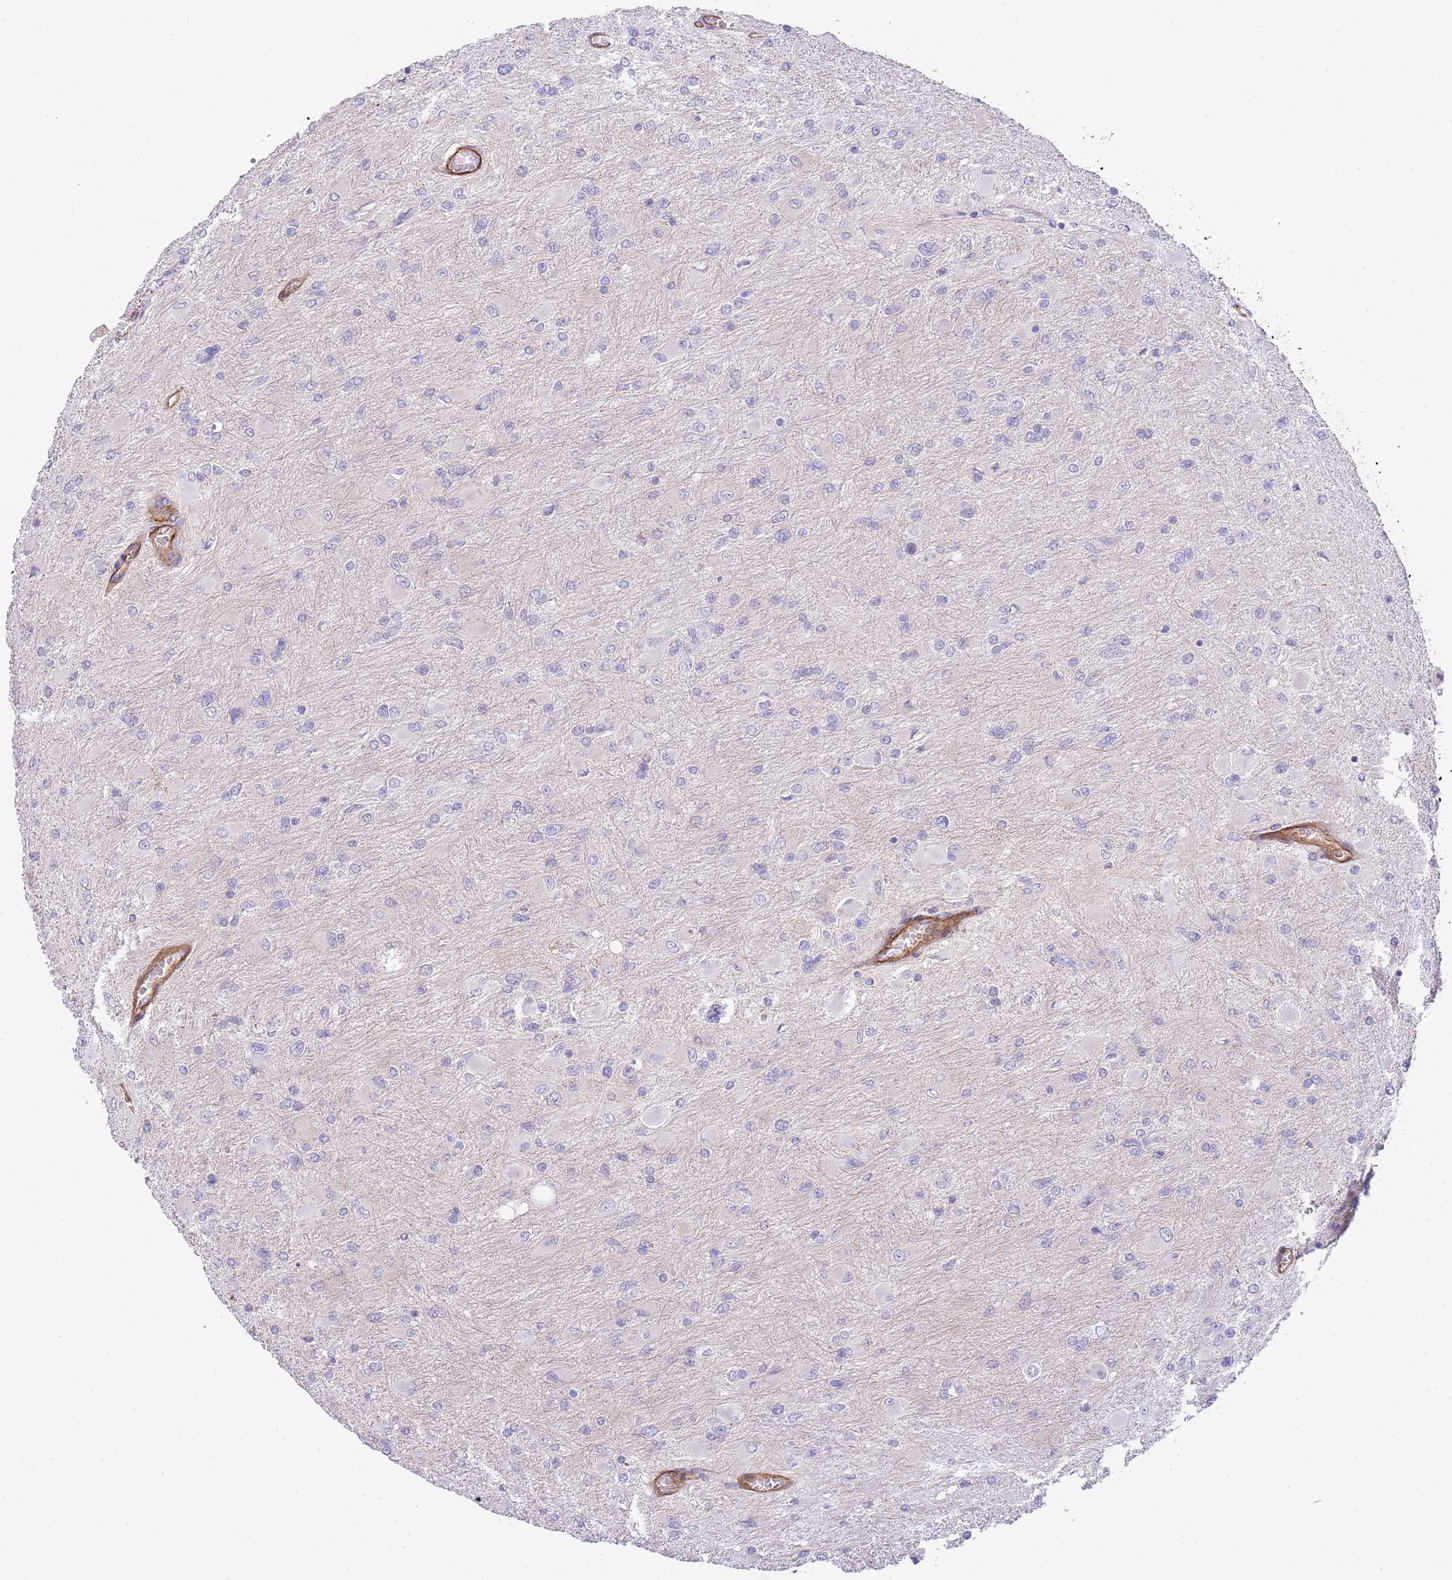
{"staining": {"intensity": "negative", "quantity": "none", "location": "none"}, "tissue": "glioma", "cell_type": "Tumor cells", "image_type": "cancer", "snomed": [{"axis": "morphology", "description": "Glioma, malignant, High grade"}, {"axis": "topography", "description": "Cerebral cortex"}], "caption": "Tumor cells are negative for protein expression in human glioma.", "gene": "NEK3", "patient": {"sex": "female", "age": 36}}